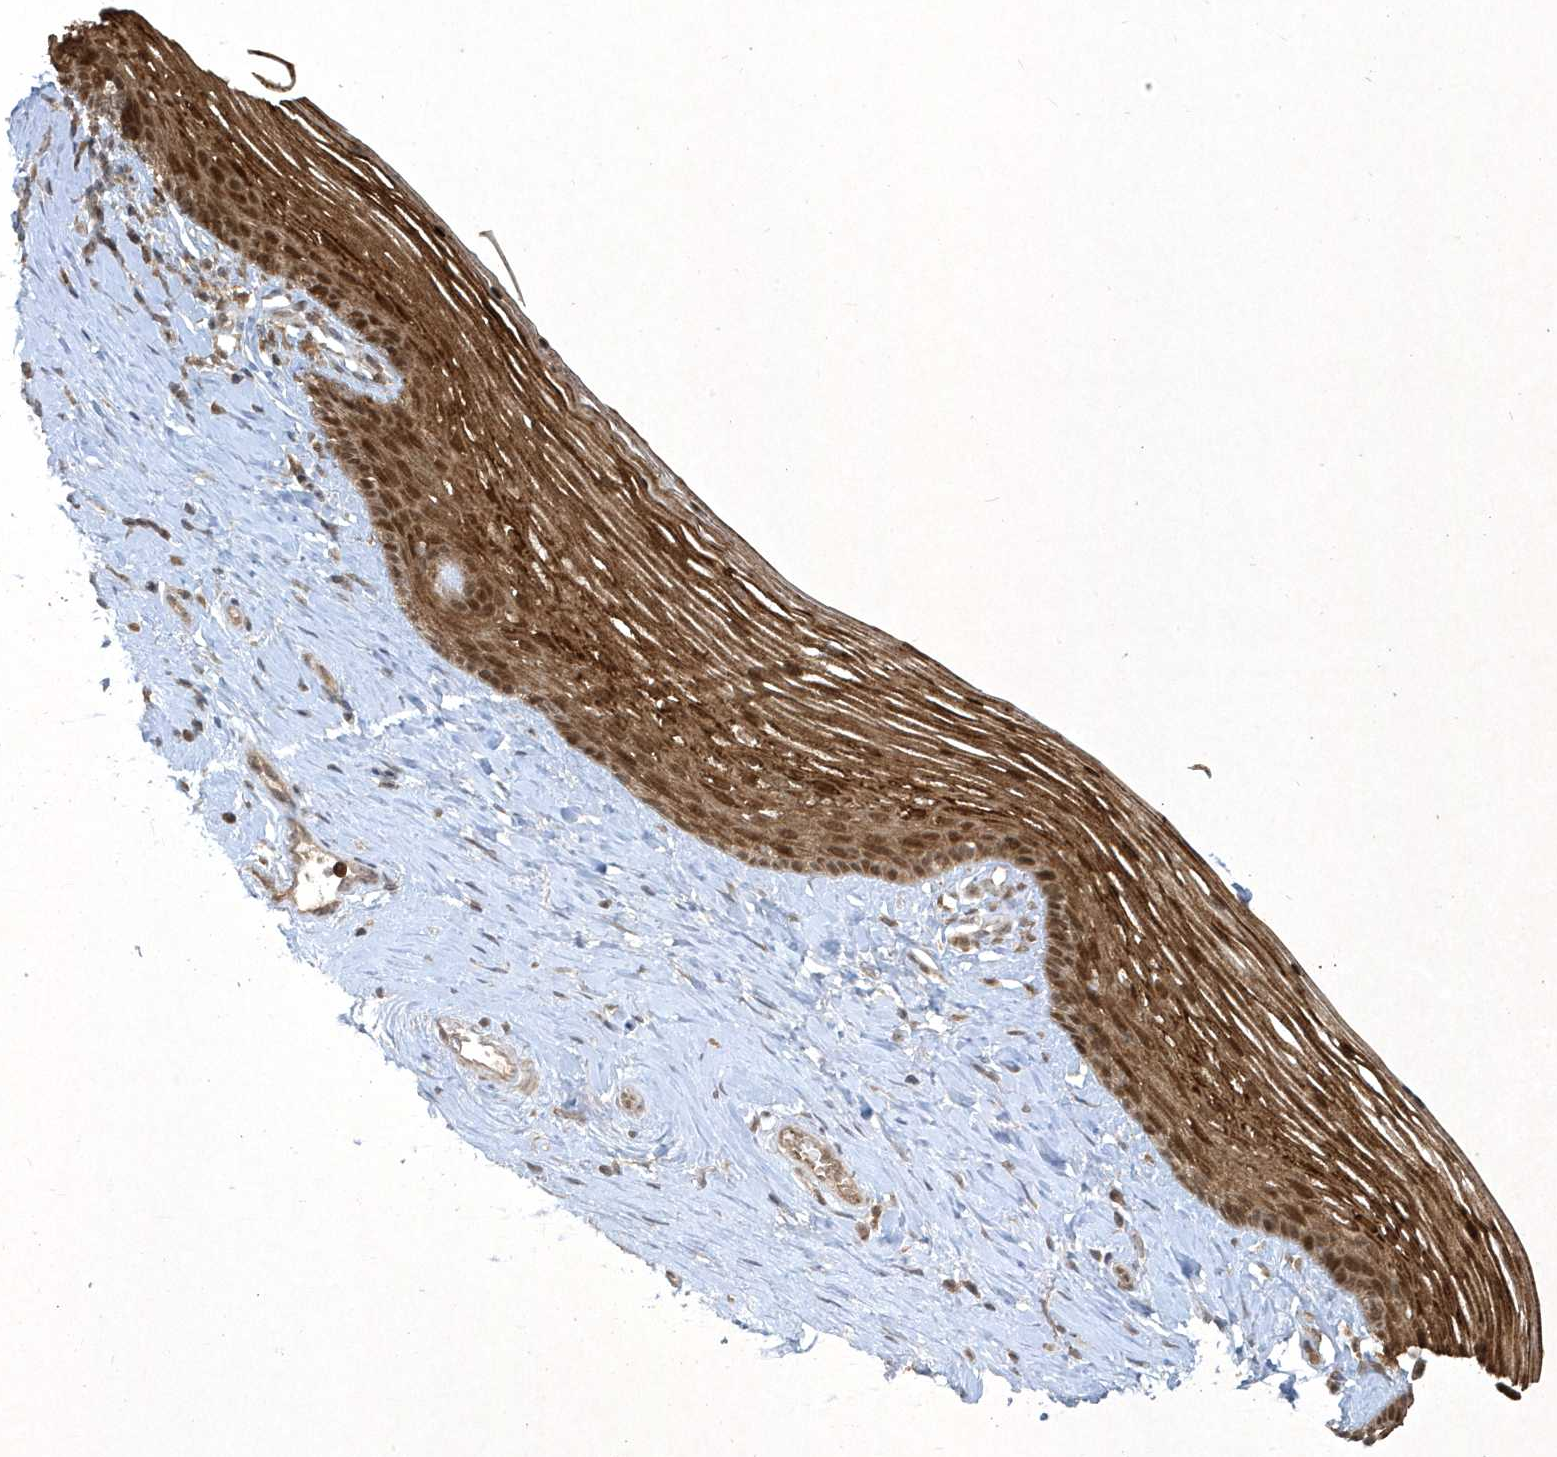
{"staining": {"intensity": "strong", "quantity": ">75%", "location": "cytoplasmic/membranous,nuclear"}, "tissue": "vagina", "cell_type": "Squamous epithelial cells", "image_type": "normal", "snomed": [{"axis": "morphology", "description": "Normal tissue, NOS"}, {"axis": "topography", "description": "Vagina"}], "caption": "Strong cytoplasmic/membranous,nuclear protein positivity is seen in approximately >75% of squamous epithelial cells in vagina.", "gene": "ZNF213", "patient": {"sex": "female", "age": 46}}